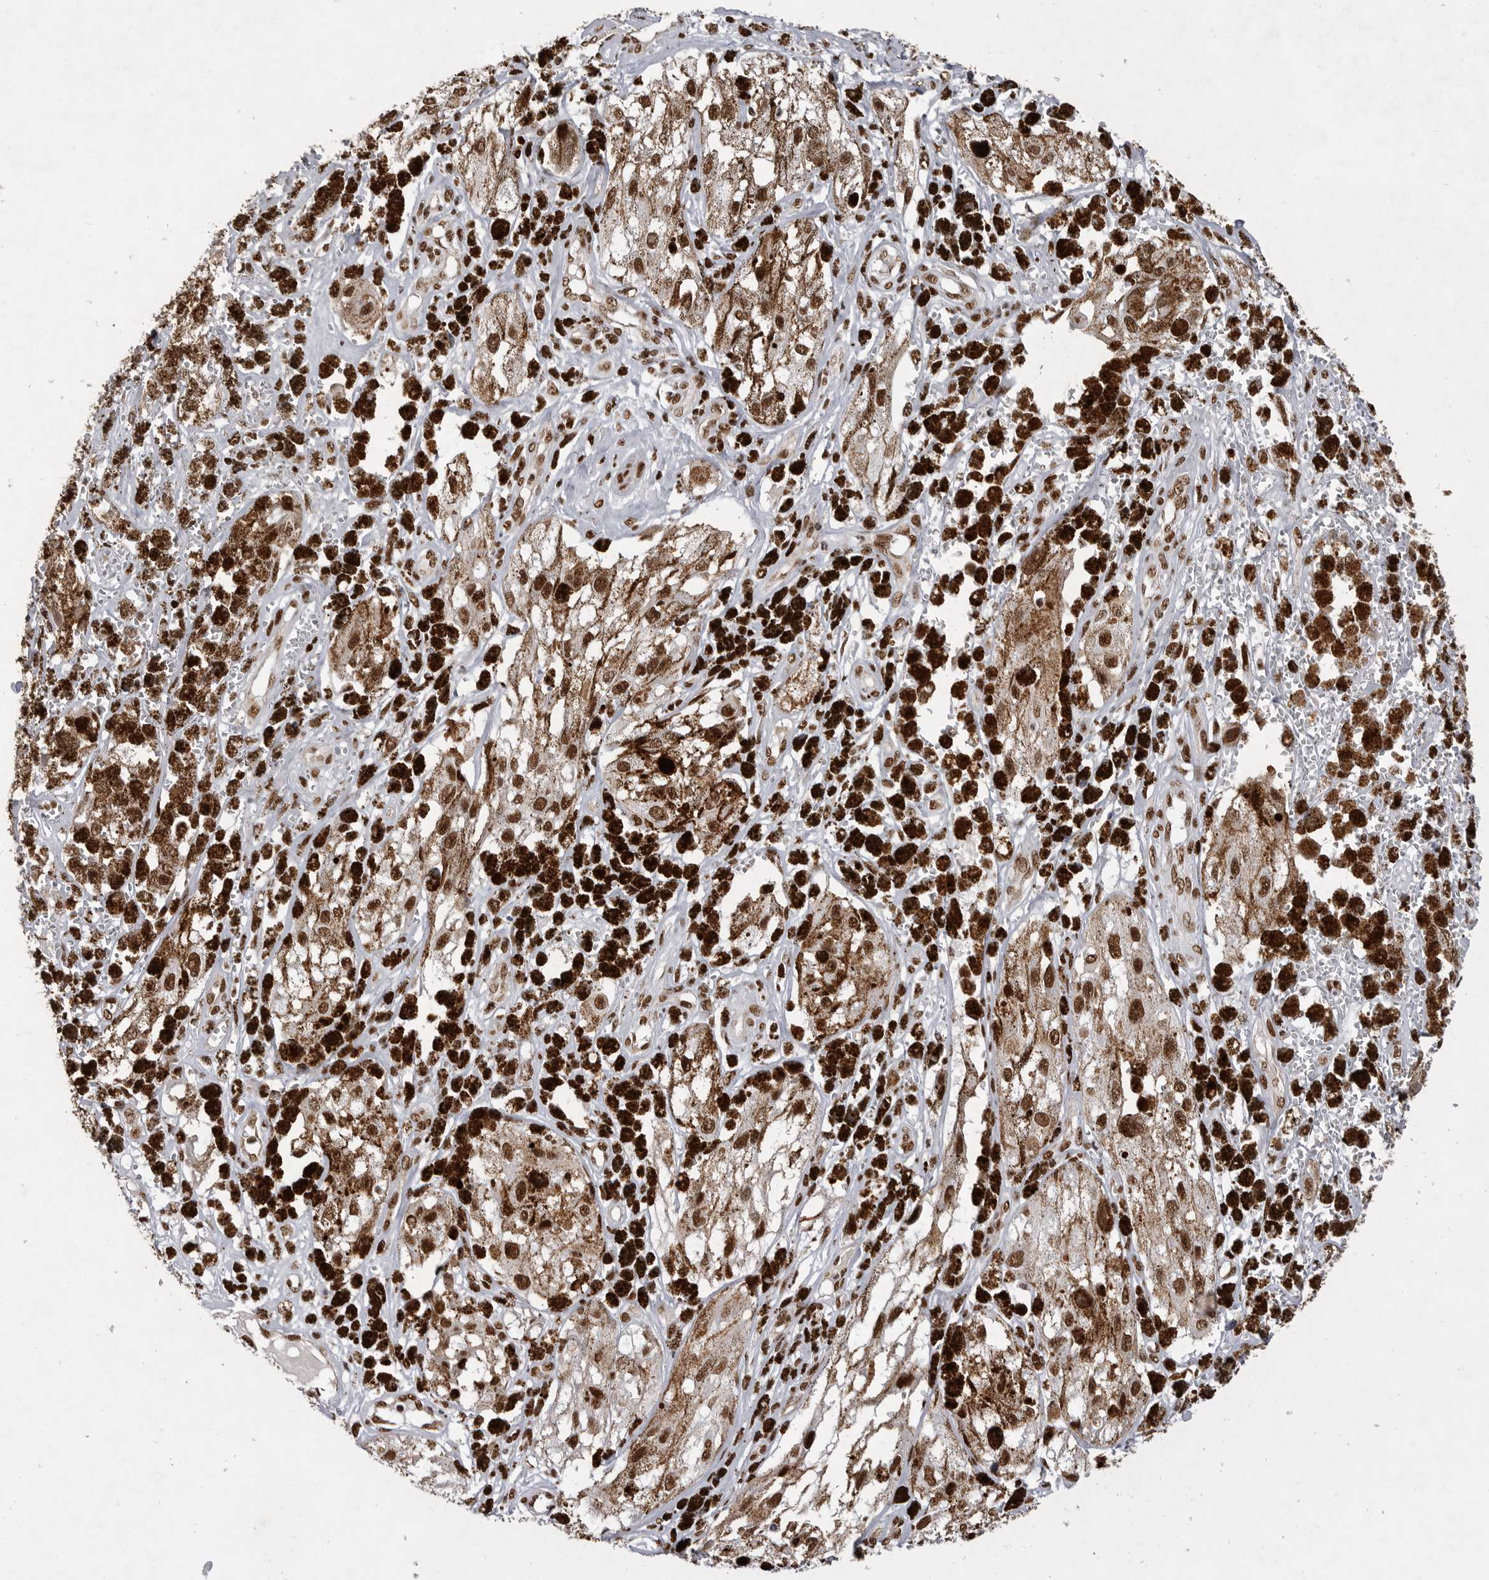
{"staining": {"intensity": "moderate", "quantity": ">75%", "location": "nuclear"}, "tissue": "melanoma", "cell_type": "Tumor cells", "image_type": "cancer", "snomed": [{"axis": "morphology", "description": "Malignant melanoma, NOS"}, {"axis": "topography", "description": "Skin"}], "caption": "Immunohistochemistry (DAB) staining of human melanoma displays moderate nuclear protein expression in approximately >75% of tumor cells. (DAB (3,3'-diaminobenzidine) IHC, brown staining for protein, blue staining for nuclei).", "gene": "PPP1R8", "patient": {"sex": "male", "age": 88}}